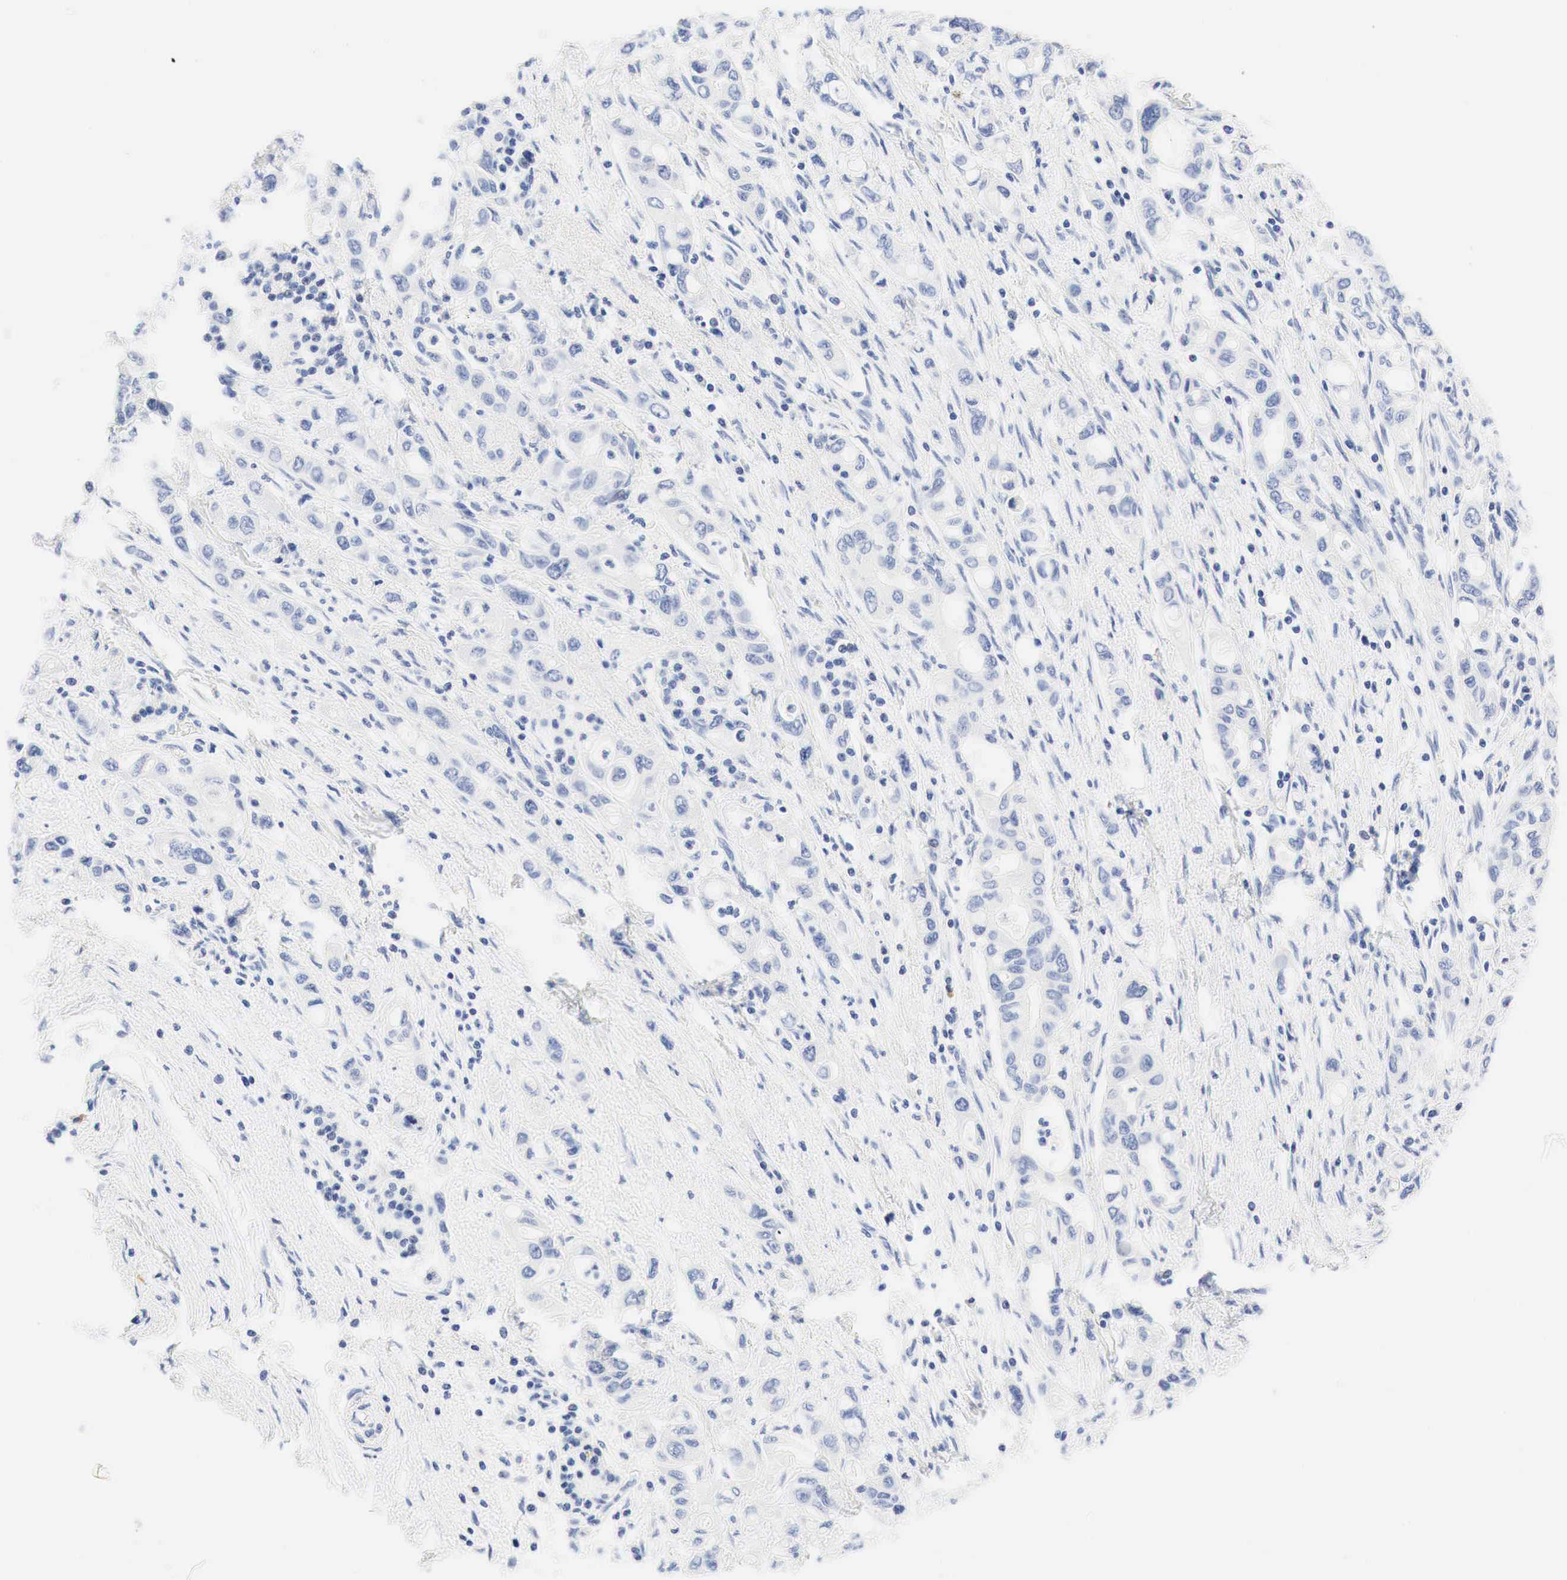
{"staining": {"intensity": "negative", "quantity": "none", "location": "none"}, "tissue": "pancreatic cancer", "cell_type": "Tumor cells", "image_type": "cancer", "snomed": [{"axis": "morphology", "description": "Adenocarcinoma, NOS"}, {"axis": "topography", "description": "Pancreas"}], "caption": "The image displays no staining of tumor cells in pancreatic adenocarcinoma.", "gene": "NKX2-1", "patient": {"sex": "female", "age": 57}}